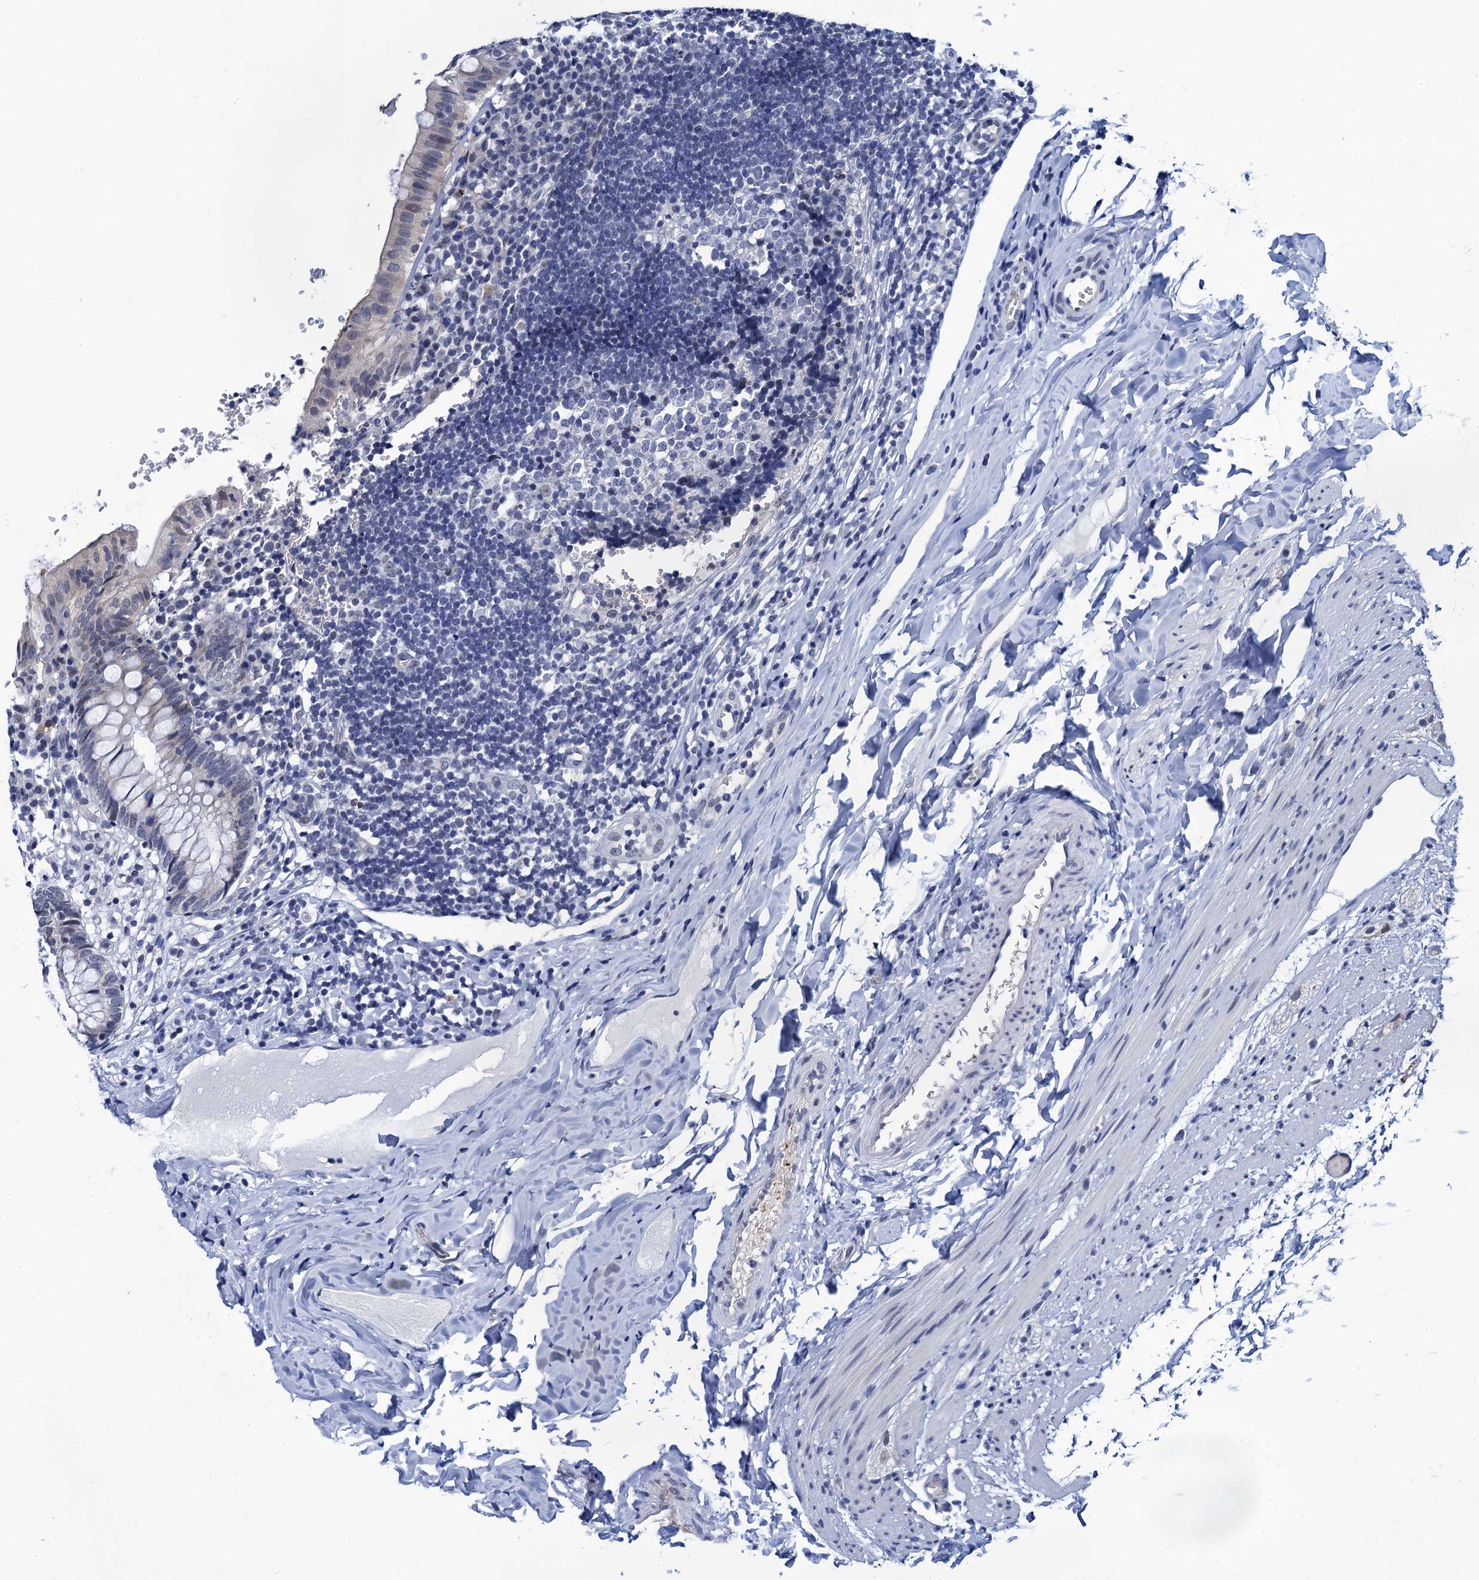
{"staining": {"intensity": "weak", "quantity": "<25%", "location": "cytoplasmic/membranous,nuclear"}, "tissue": "appendix", "cell_type": "Glandular cells", "image_type": "normal", "snomed": [{"axis": "morphology", "description": "Normal tissue, NOS"}, {"axis": "topography", "description": "Appendix"}], "caption": "Immunohistochemistry (IHC) of unremarkable human appendix shows no expression in glandular cells.", "gene": "C16orf87", "patient": {"sex": "male", "age": 8}}